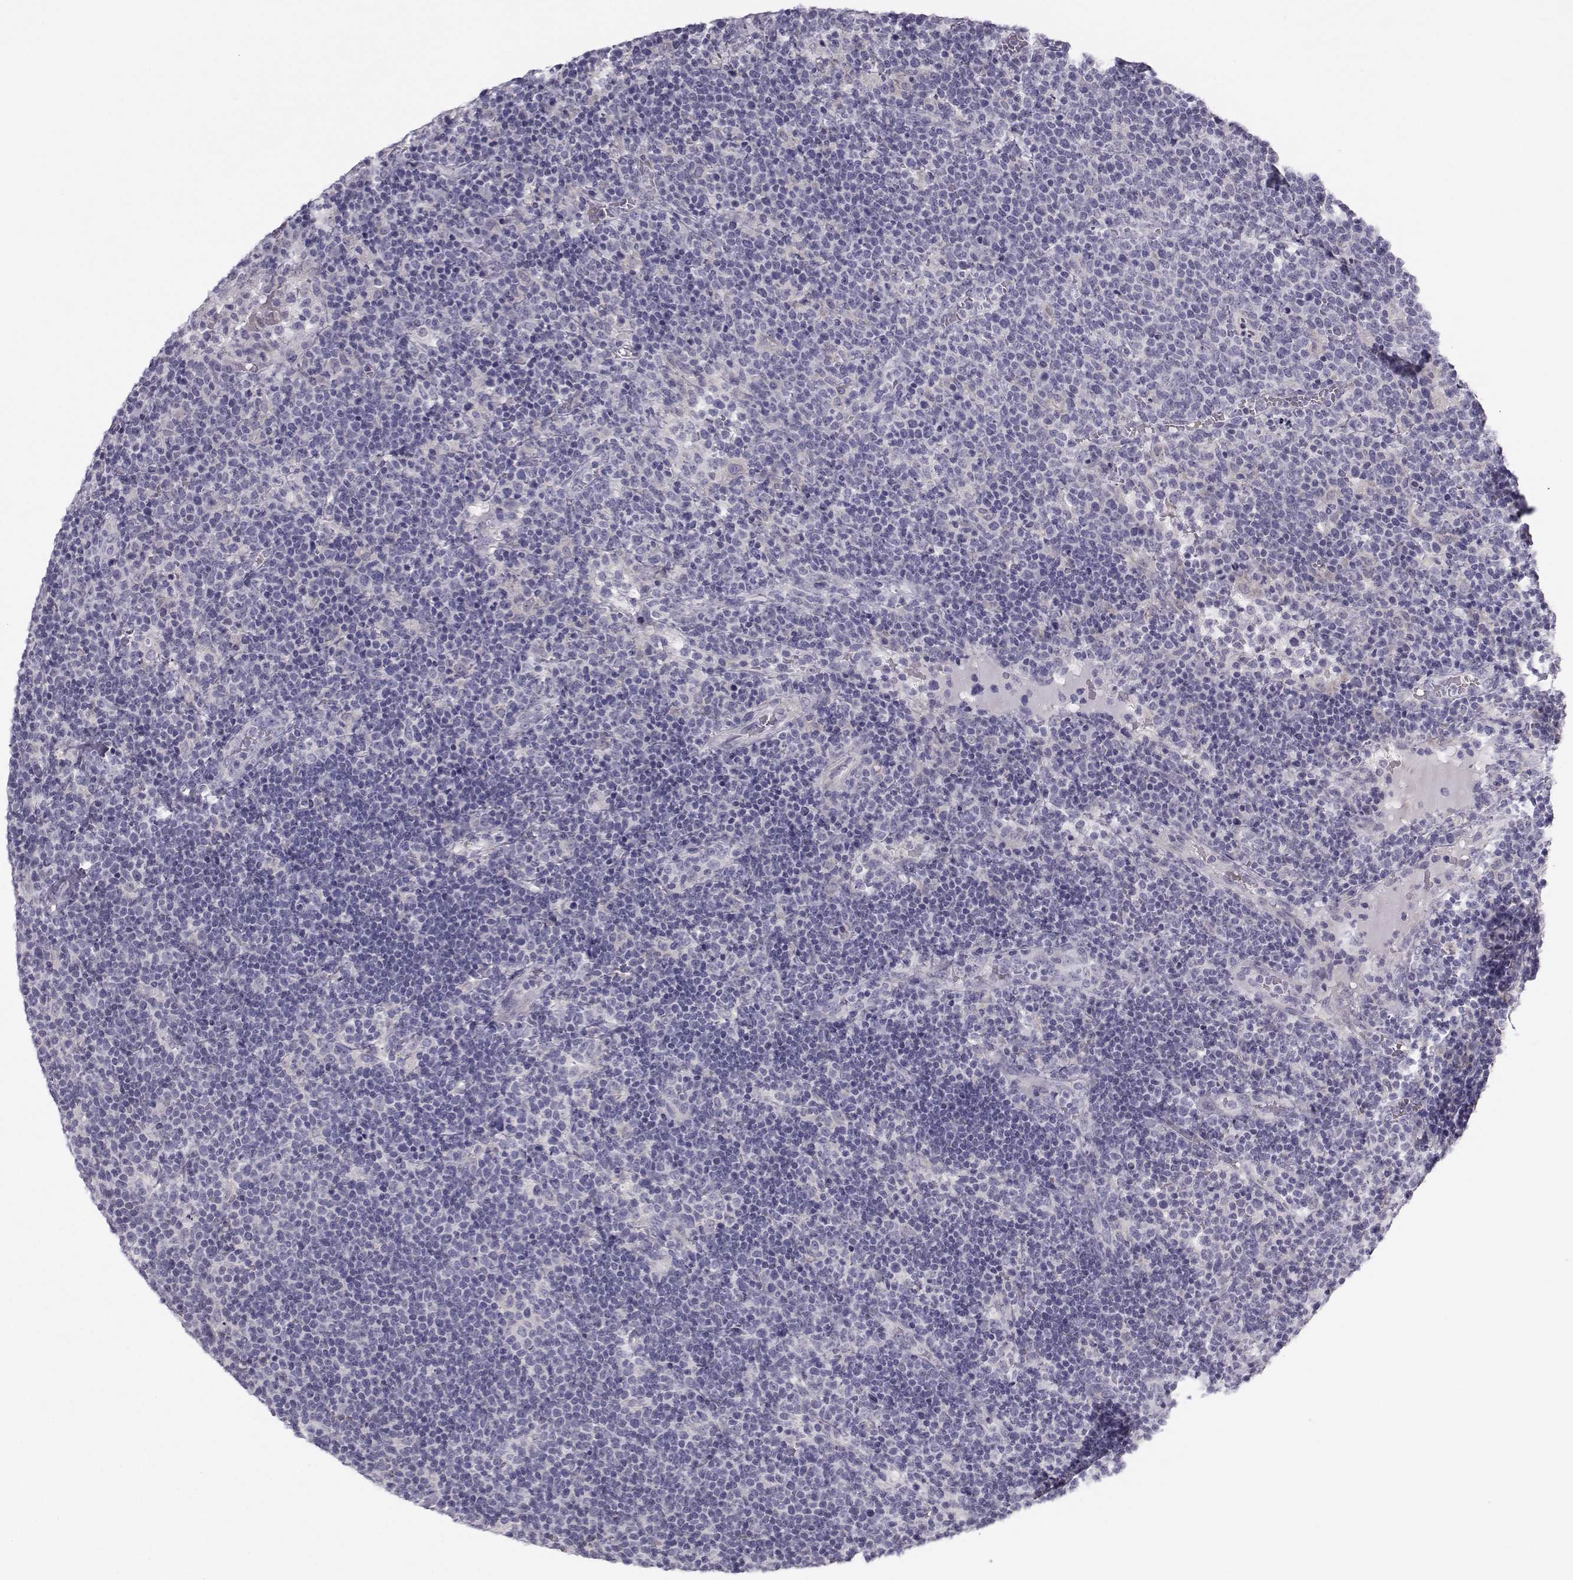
{"staining": {"intensity": "negative", "quantity": "none", "location": "none"}, "tissue": "lymphoma", "cell_type": "Tumor cells", "image_type": "cancer", "snomed": [{"axis": "morphology", "description": "Malignant lymphoma, non-Hodgkin's type, High grade"}, {"axis": "topography", "description": "Lymph node"}], "caption": "This is a image of IHC staining of lymphoma, which shows no staining in tumor cells.", "gene": "GARIN3", "patient": {"sex": "male", "age": 61}}